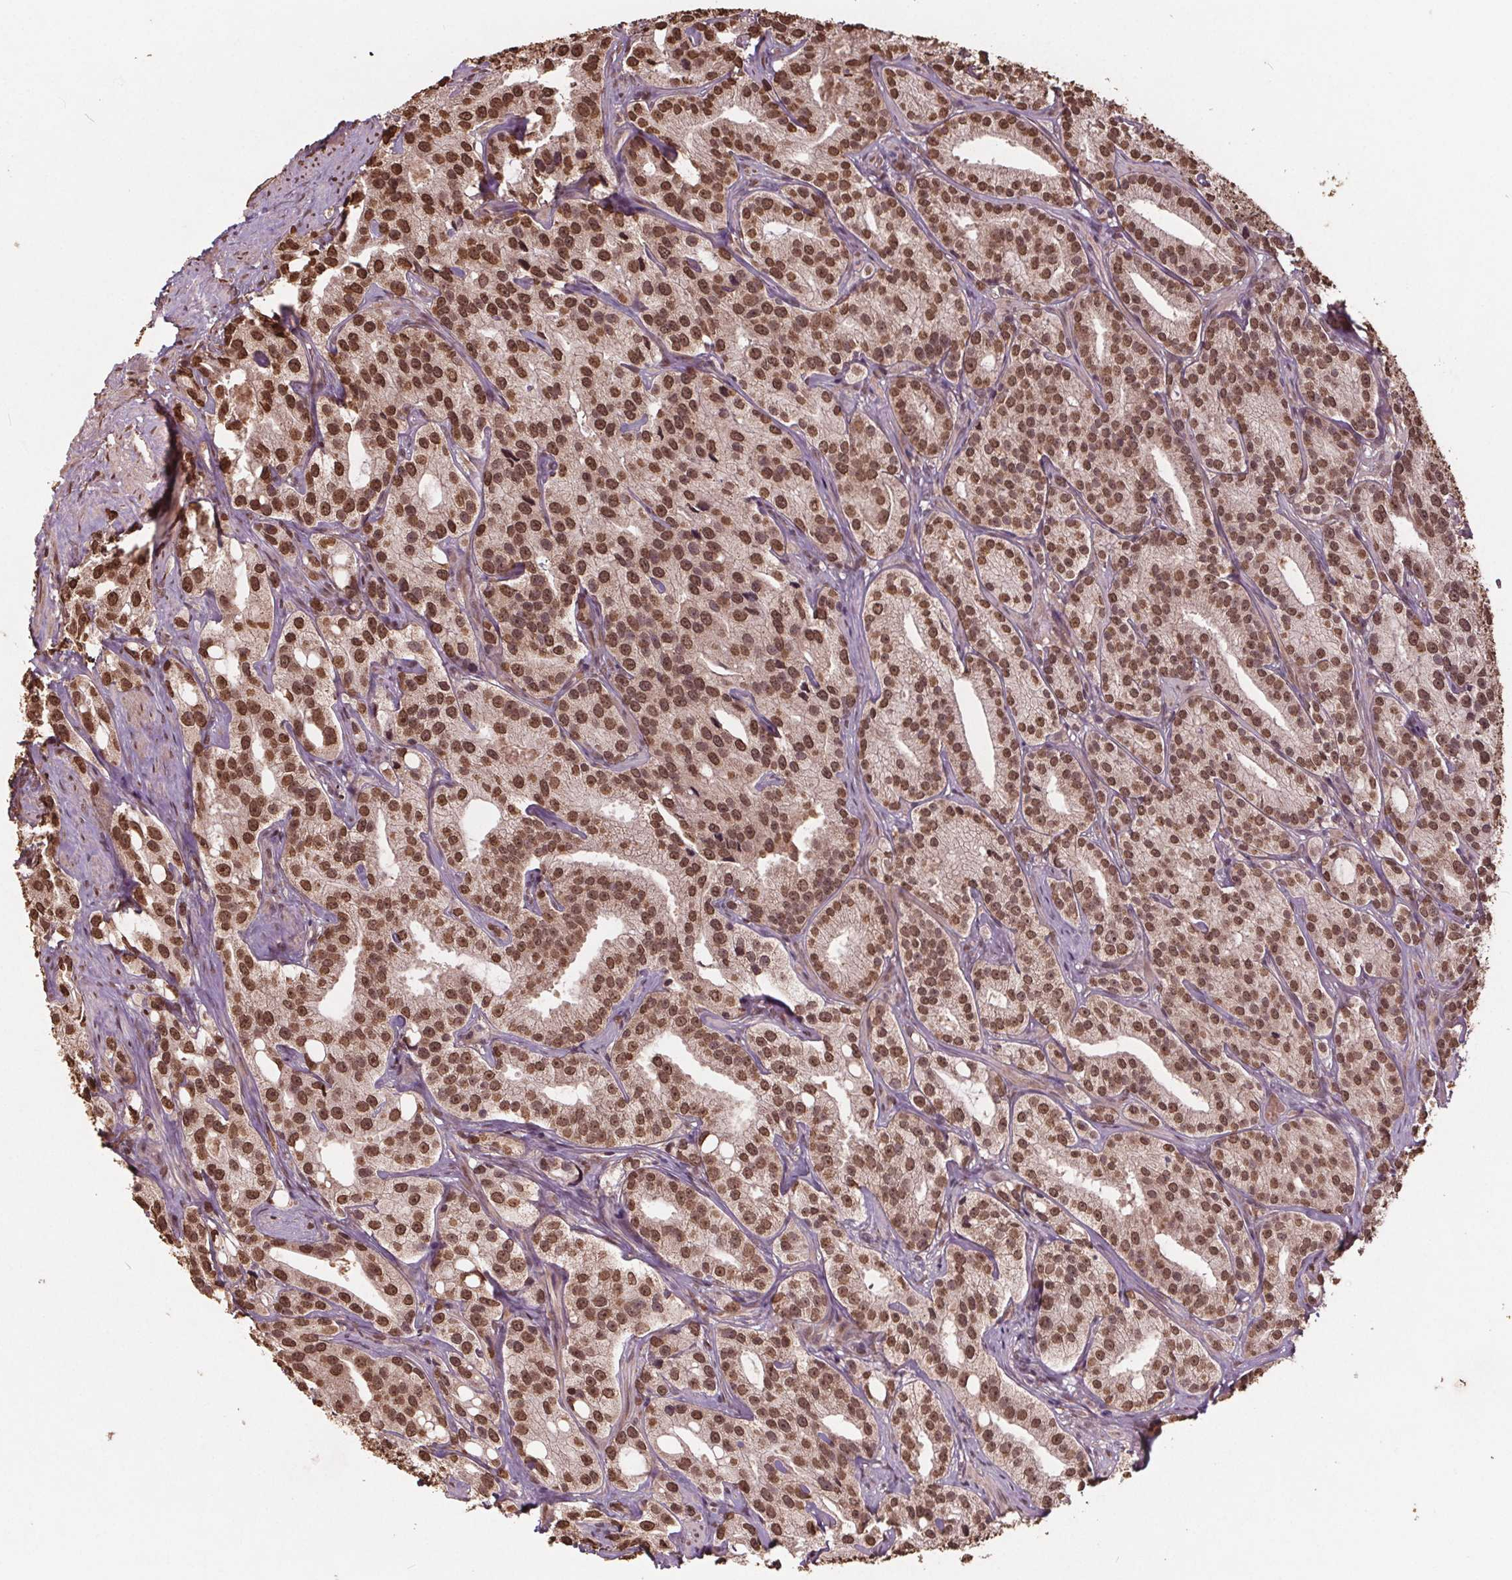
{"staining": {"intensity": "moderate", "quantity": ">75%", "location": "nuclear"}, "tissue": "prostate cancer", "cell_type": "Tumor cells", "image_type": "cancer", "snomed": [{"axis": "morphology", "description": "Adenocarcinoma, High grade"}, {"axis": "topography", "description": "Prostate"}], "caption": "A medium amount of moderate nuclear staining is seen in about >75% of tumor cells in high-grade adenocarcinoma (prostate) tissue. The staining is performed using DAB (3,3'-diaminobenzidine) brown chromogen to label protein expression. The nuclei are counter-stained blue using hematoxylin.", "gene": "HIF1AN", "patient": {"sex": "male", "age": 75}}